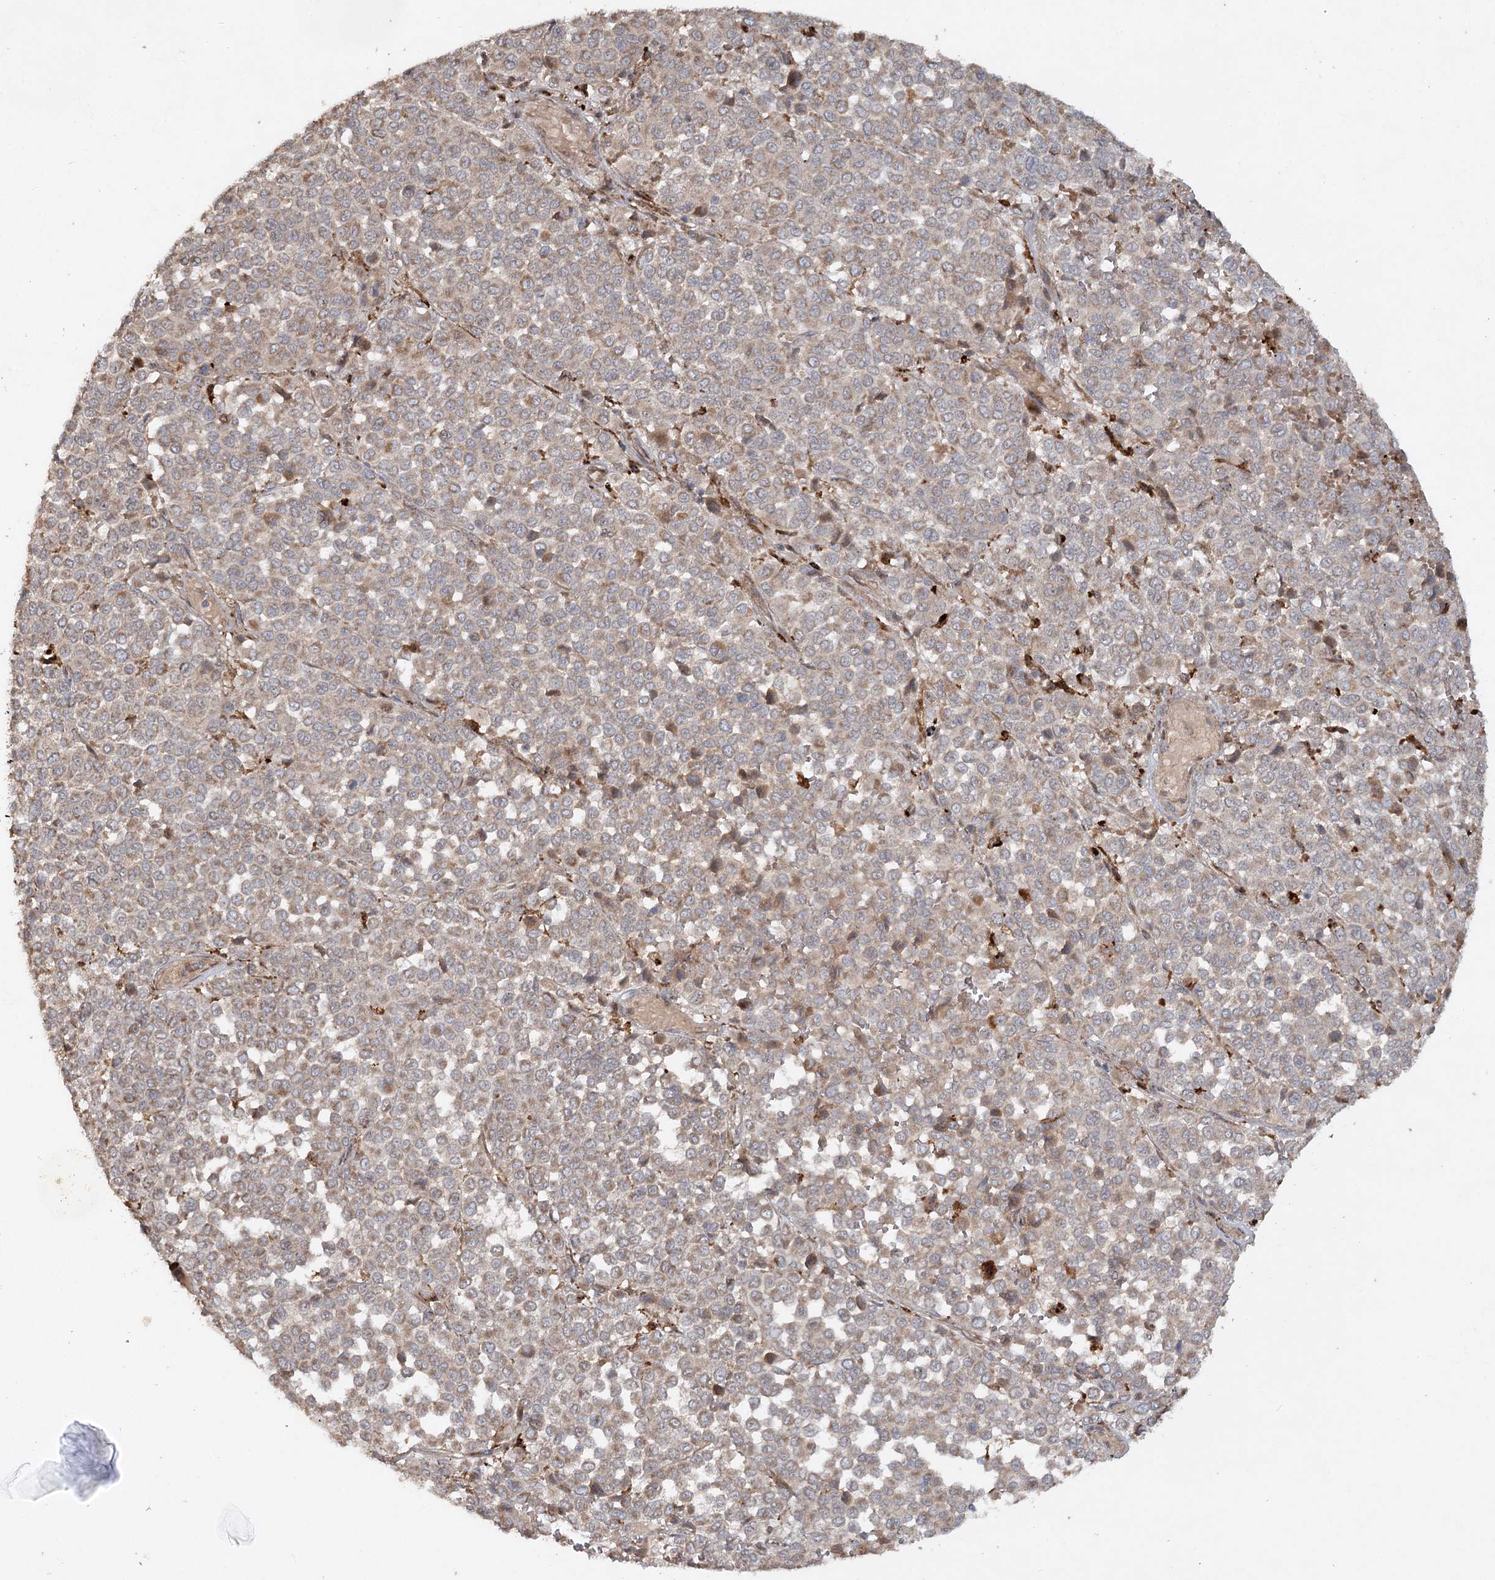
{"staining": {"intensity": "weak", "quantity": ">75%", "location": "cytoplasmic/membranous"}, "tissue": "melanoma", "cell_type": "Tumor cells", "image_type": "cancer", "snomed": [{"axis": "morphology", "description": "Malignant melanoma, Metastatic site"}, {"axis": "topography", "description": "Pancreas"}], "caption": "The micrograph displays immunohistochemical staining of malignant melanoma (metastatic site). There is weak cytoplasmic/membranous positivity is present in about >75% of tumor cells. Nuclei are stained in blue.", "gene": "KBTBD4", "patient": {"sex": "female", "age": 30}}